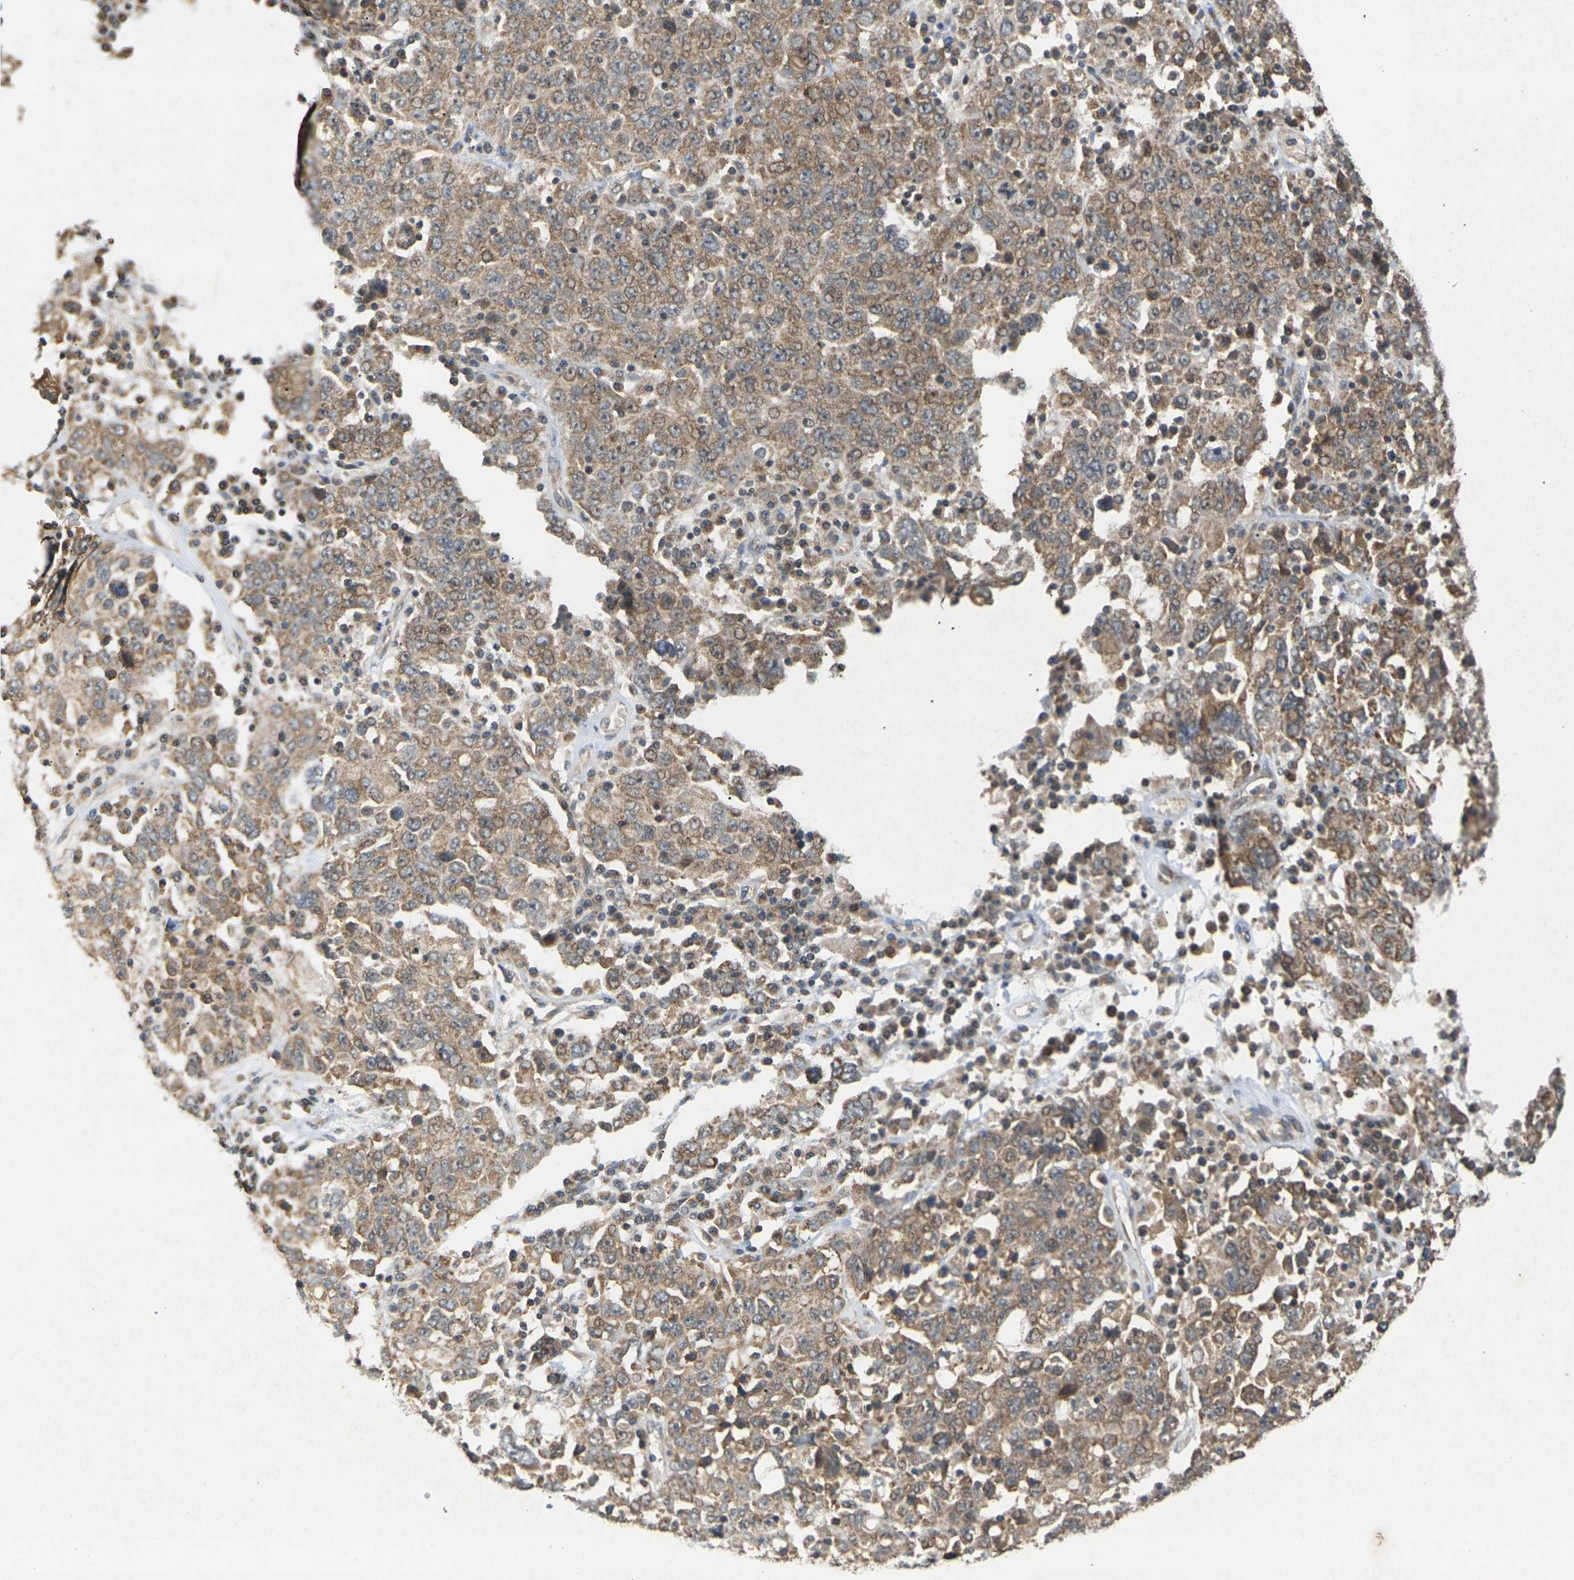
{"staining": {"intensity": "moderate", "quantity": ">75%", "location": "cytoplasmic/membranous"}, "tissue": "ovarian cancer", "cell_type": "Tumor cells", "image_type": "cancer", "snomed": [{"axis": "morphology", "description": "Carcinoma, endometroid"}, {"axis": "topography", "description": "Ovary"}], "caption": "IHC histopathology image of human endometroid carcinoma (ovarian) stained for a protein (brown), which demonstrates medium levels of moderate cytoplasmic/membranous positivity in about >75% of tumor cells.", "gene": "KSR1", "patient": {"sex": "female", "age": 62}}